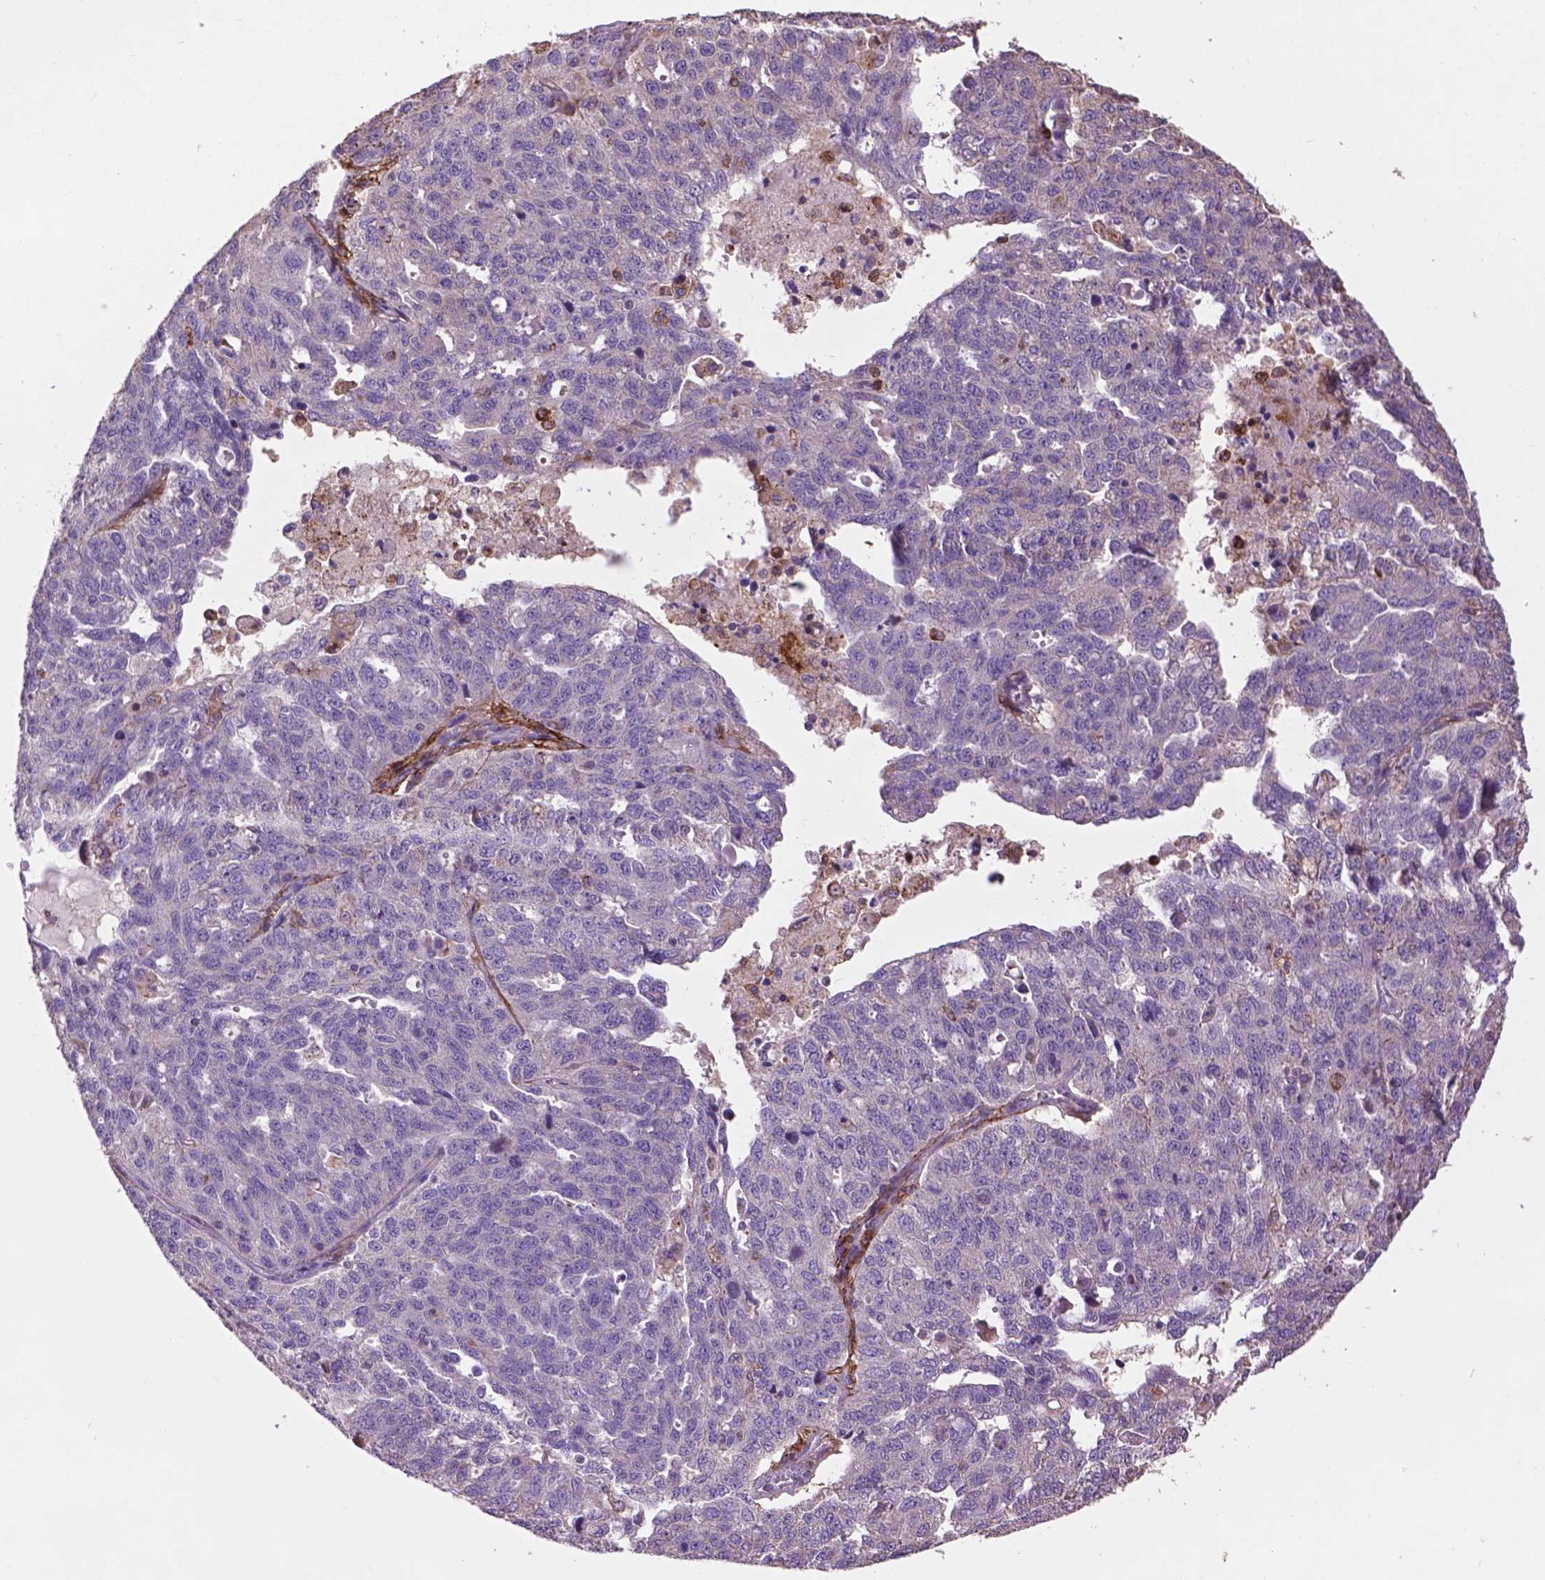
{"staining": {"intensity": "negative", "quantity": "none", "location": "none"}, "tissue": "ovarian cancer", "cell_type": "Tumor cells", "image_type": "cancer", "snomed": [{"axis": "morphology", "description": "Cystadenocarcinoma, serous, NOS"}, {"axis": "topography", "description": "Ovary"}], "caption": "Immunohistochemistry image of ovarian cancer stained for a protein (brown), which reveals no staining in tumor cells. (Brightfield microscopy of DAB (3,3'-diaminobenzidine) immunohistochemistry at high magnification).", "gene": "LRRC3C", "patient": {"sex": "female", "age": 71}}